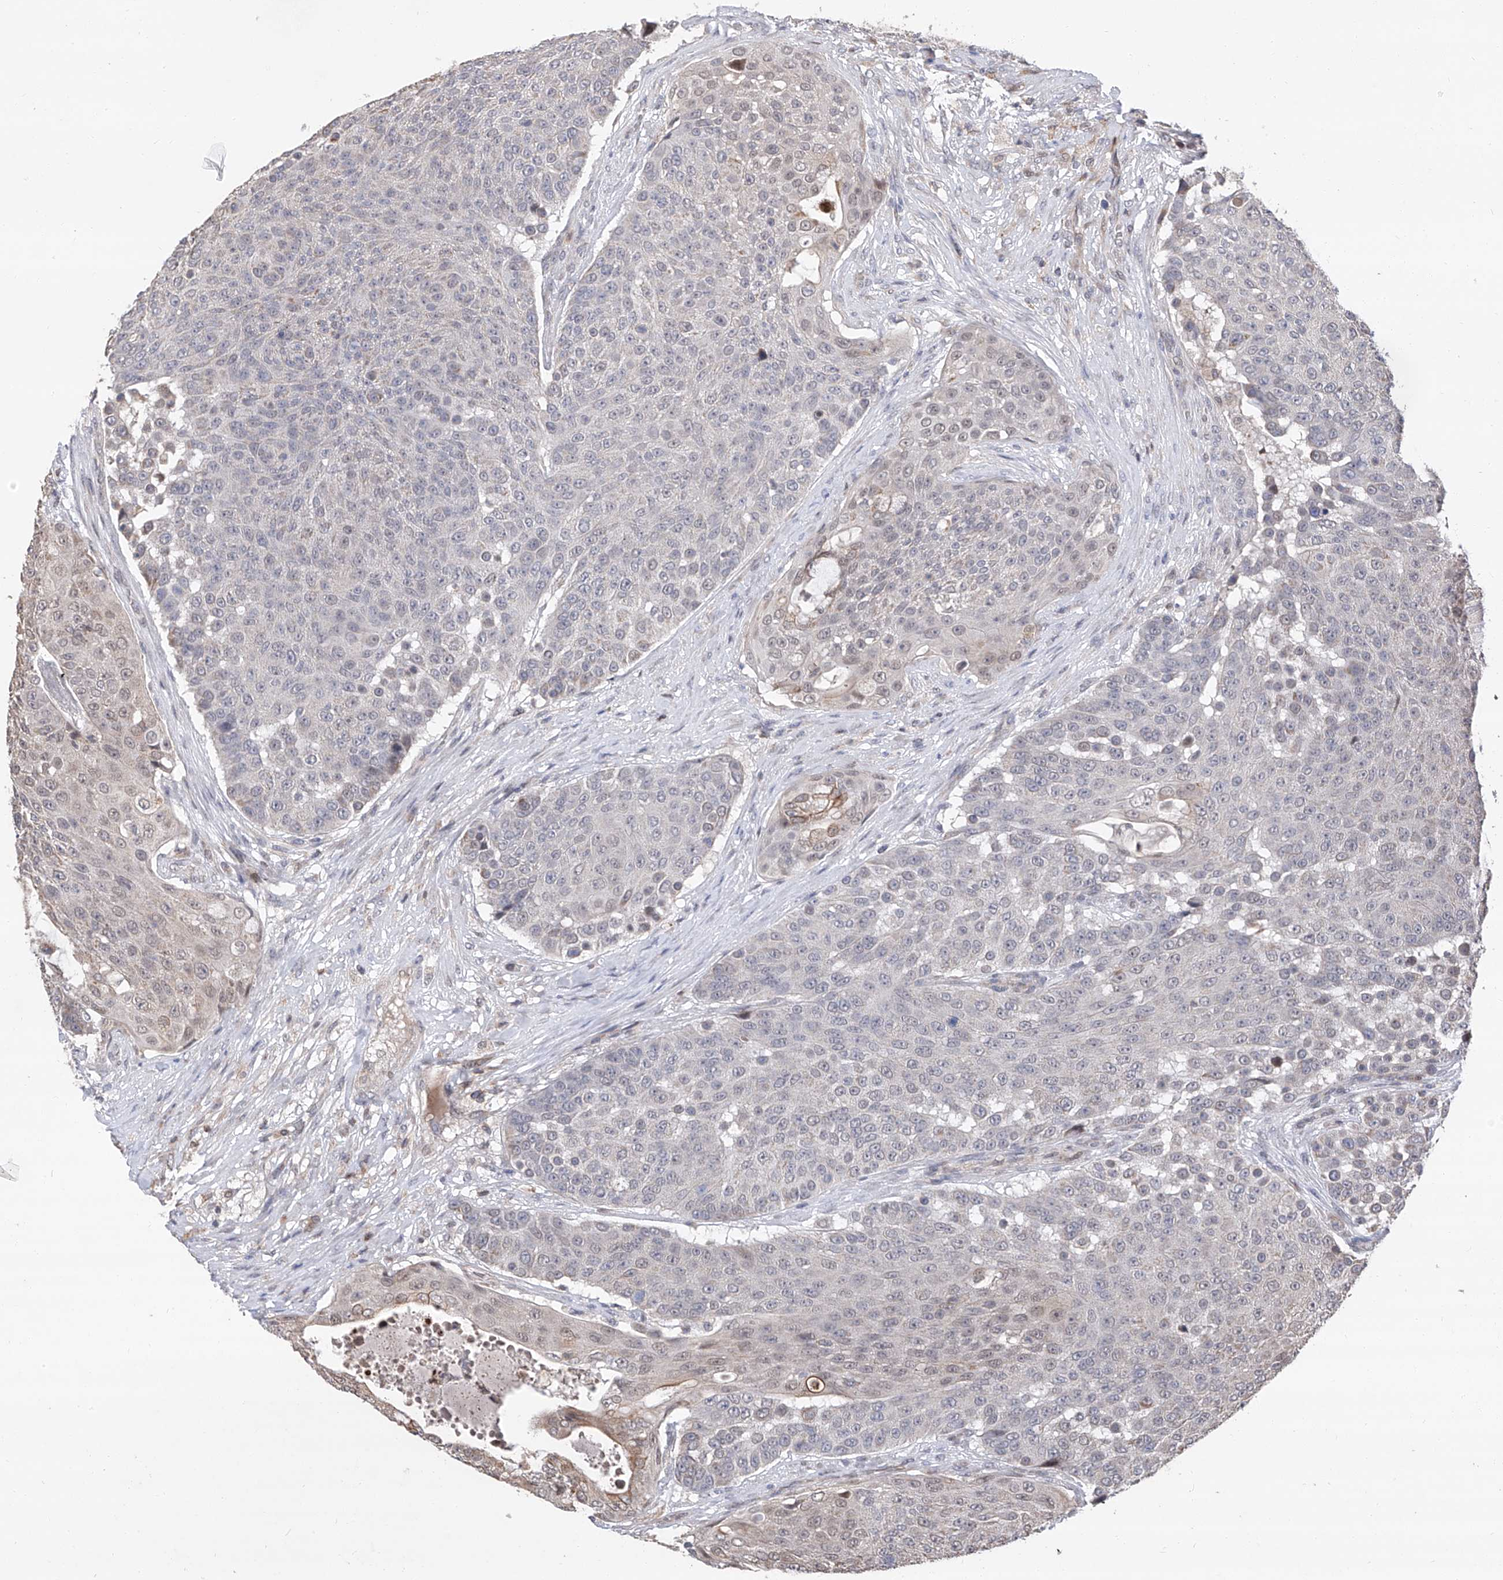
{"staining": {"intensity": "negative", "quantity": "none", "location": "none"}, "tissue": "urothelial cancer", "cell_type": "Tumor cells", "image_type": "cancer", "snomed": [{"axis": "morphology", "description": "Urothelial carcinoma, High grade"}, {"axis": "topography", "description": "Urinary bladder"}], "caption": "Human high-grade urothelial carcinoma stained for a protein using immunohistochemistry exhibits no staining in tumor cells.", "gene": "FARP2", "patient": {"sex": "female", "age": 63}}